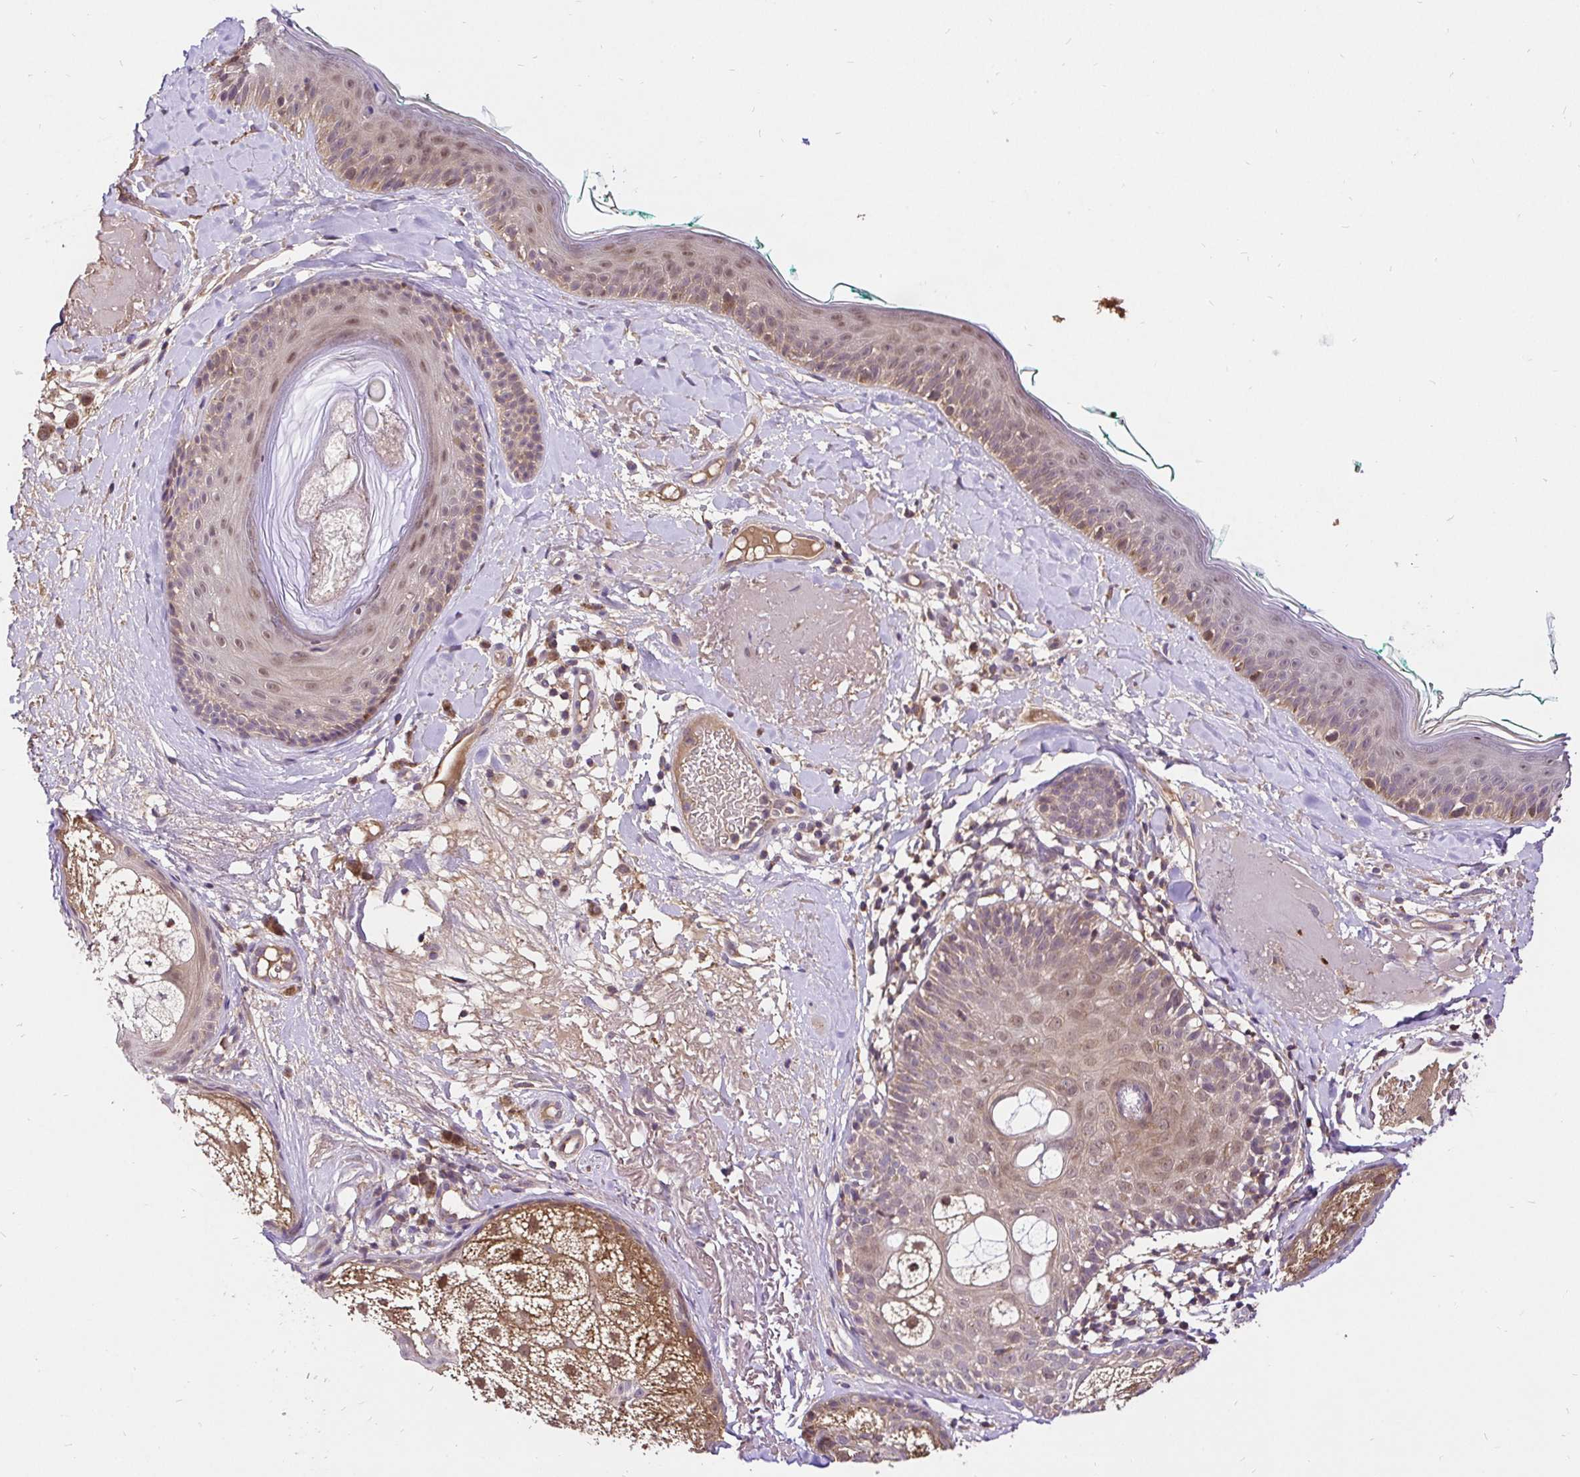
{"staining": {"intensity": "negative", "quantity": "none", "location": "none"}, "tissue": "skin", "cell_type": "Fibroblasts", "image_type": "normal", "snomed": [{"axis": "morphology", "description": "Normal tissue, NOS"}, {"axis": "topography", "description": "Skin"}], "caption": "Micrograph shows no significant protein positivity in fibroblasts of normal skin. The staining is performed using DAB (3,3'-diaminobenzidine) brown chromogen with nuclei counter-stained in using hematoxylin.", "gene": "UBE2M", "patient": {"sex": "male", "age": 73}}